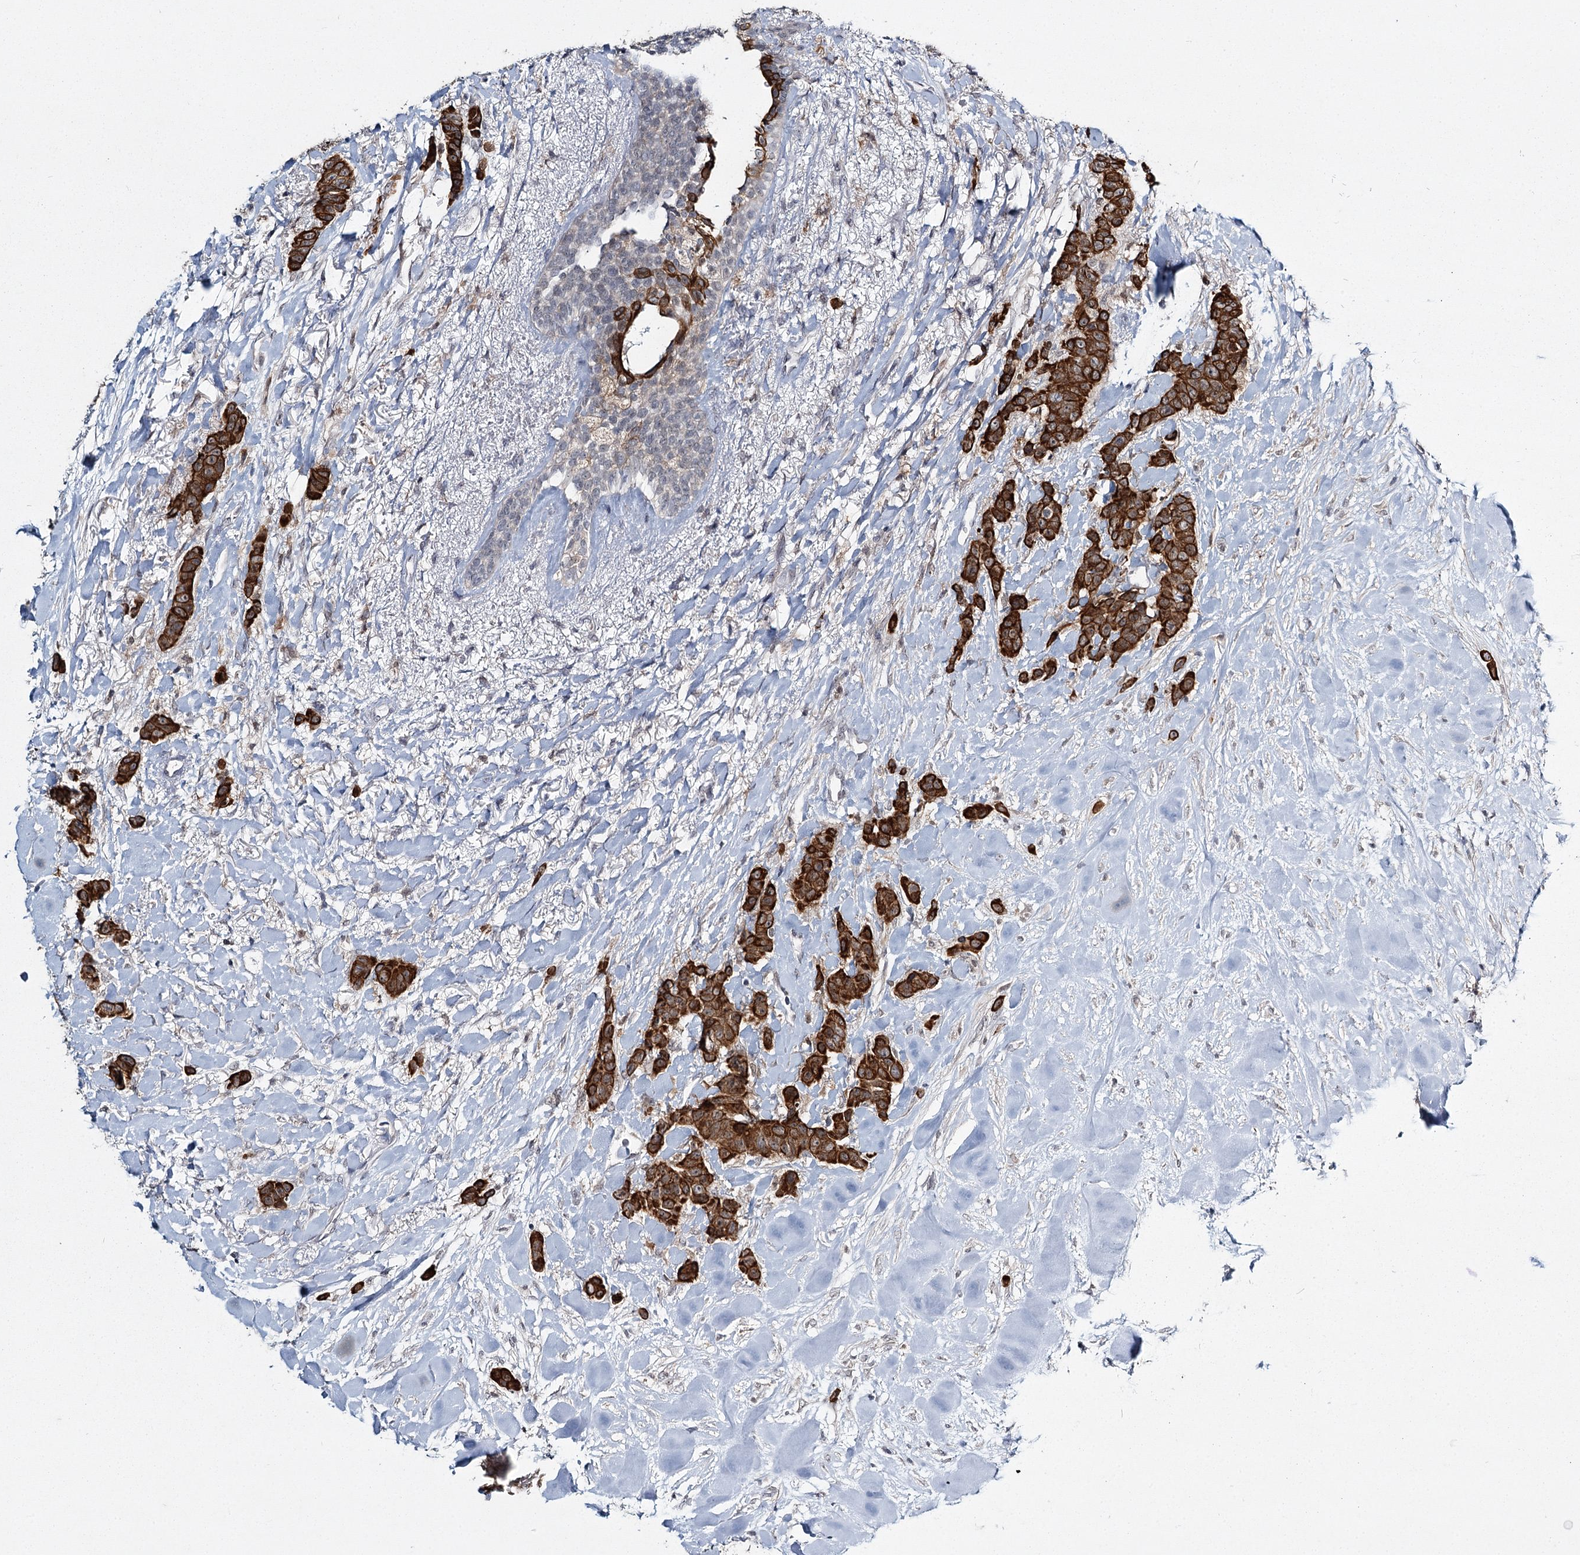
{"staining": {"intensity": "strong", "quantity": ">75%", "location": "cytoplasmic/membranous"}, "tissue": "breast cancer", "cell_type": "Tumor cells", "image_type": "cancer", "snomed": [{"axis": "morphology", "description": "Duct carcinoma"}, {"axis": "topography", "description": "Breast"}], "caption": "Approximately >75% of tumor cells in human breast intraductal carcinoma demonstrate strong cytoplasmic/membranous protein positivity as visualized by brown immunohistochemical staining.", "gene": "TMEM70", "patient": {"sex": "female", "age": 40}}